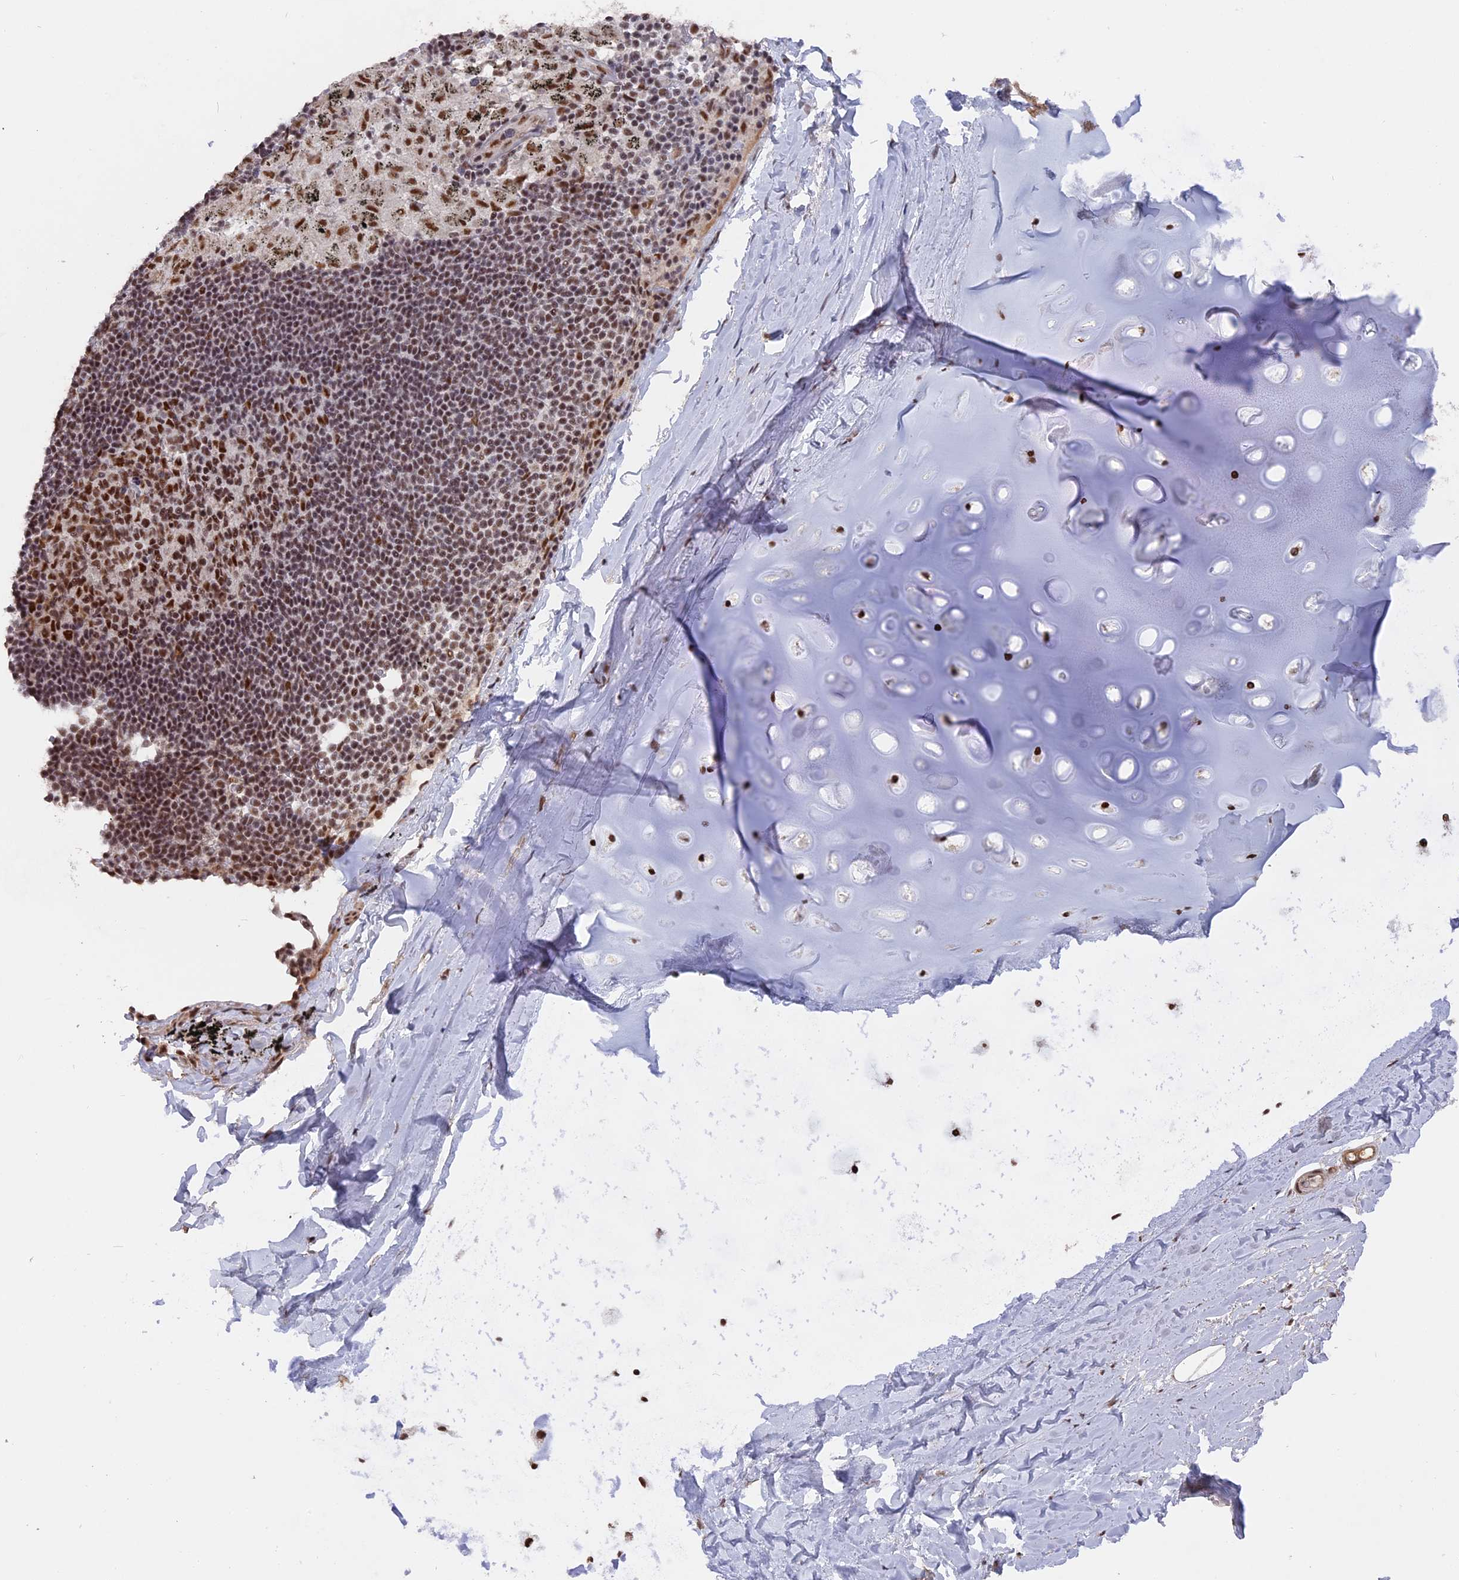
{"staining": {"intensity": "moderate", "quantity": ">75%", "location": "nuclear"}, "tissue": "adipose tissue", "cell_type": "Adipocytes", "image_type": "normal", "snomed": [{"axis": "morphology", "description": "Normal tissue, NOS"}, {"axis": "topography", "description": "Lymph node"}, {"axis": "topography", "description": "Bronchus"}], "caption": "A brown stain highlights moderate nuclear positivity of a protein in adipocytes of unremarkable human adipose tissue.", "gene": "SF3A2", "patient": {"sex": "male", "age": 63}}